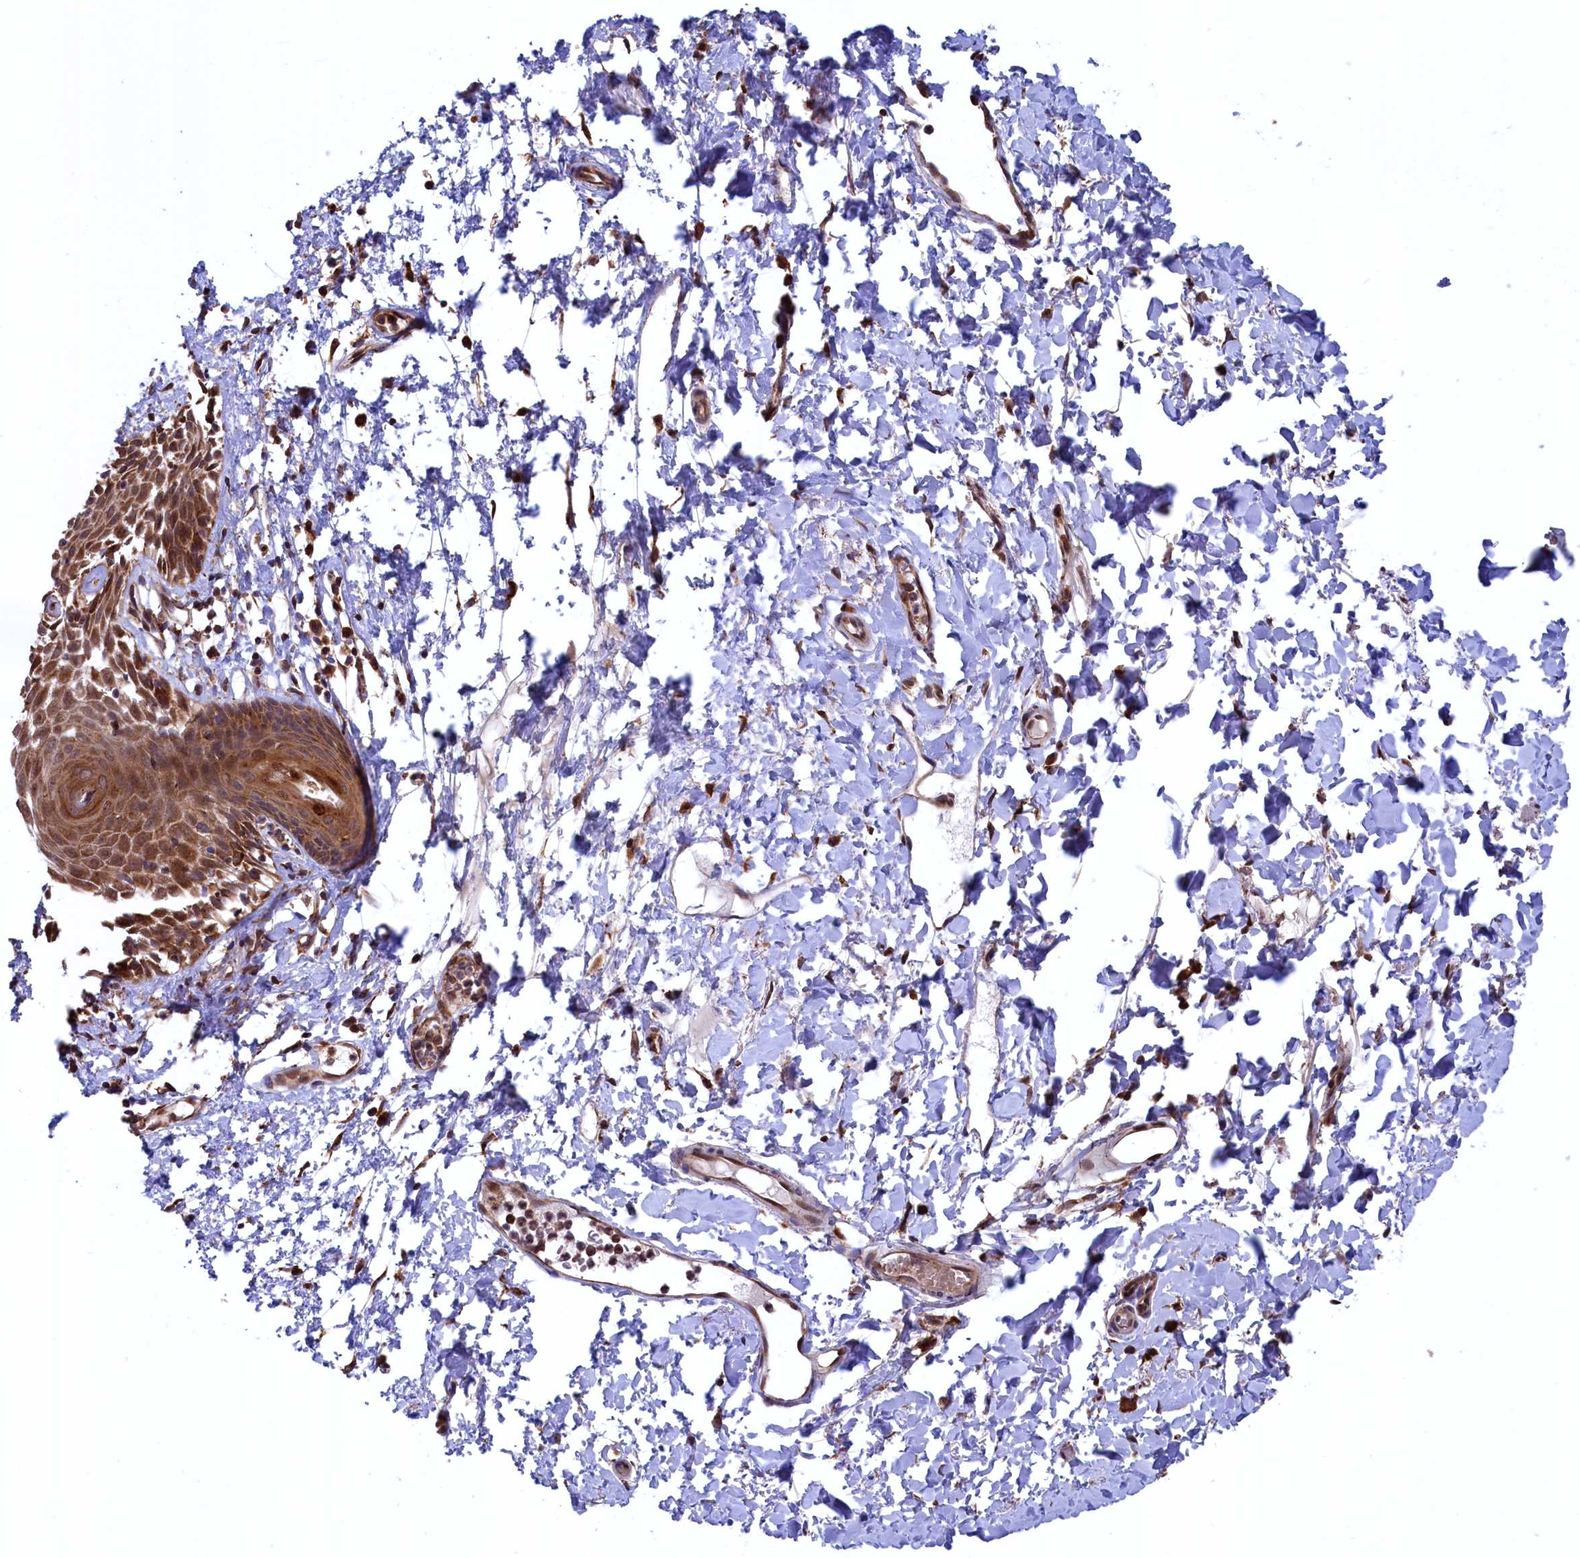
{"staining": {"intensity": "strong", "quantity": ">75%", "location": "cytoplasmic/membranous"}, "tissue": "skin", "cell_type": "Epidermal cells", "image_type": "normal", "snomed": [{"axis": "morphology", "description": "Normal tissue, NOS"}, {"axis": "topography", "description": "Vulva"}], "caption": "Strong cytoplasmic/membranous positivity for a protein is appreciated in approximately >75% of epidermal cells of benign skin using immunohistochemistry.", "gene": "PLA2G4C", "patient": {"sex": "female", "age": 68}}